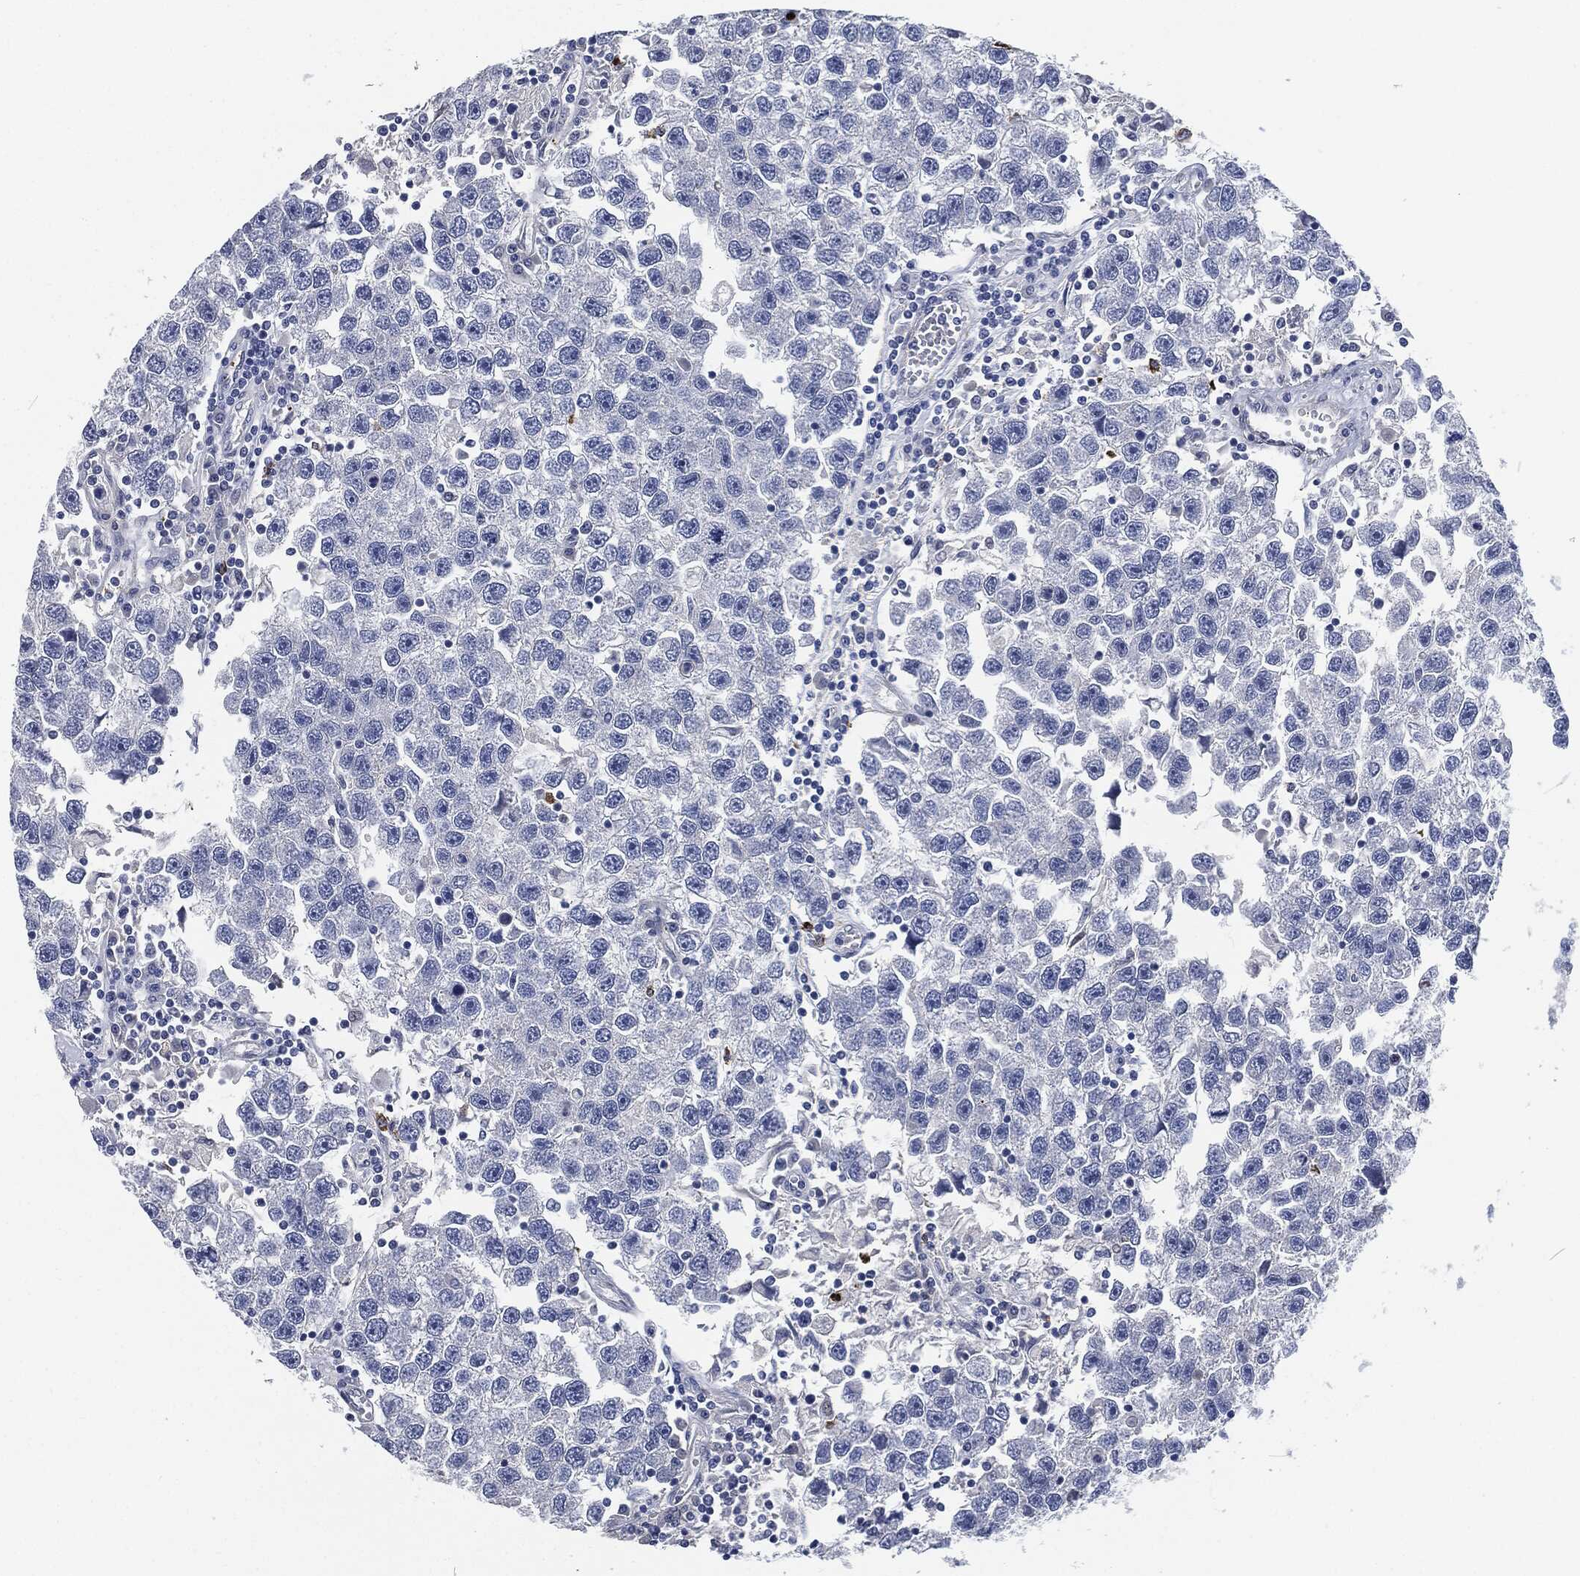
{"staining": {"intensity": "negative", "quantity": "none", "location": "none"}, "tissue": "testis cancer", "cell_type": "Tumor cells", "image_type": "cancer", "snomed": [{"axis": "morphology", "description": "Seminoma, NOS"}, {"axis": "topography", "description": "Testis"}], "caption": "An immunohistochemistry (IHC) photomicrograph of testis cancer is shown. There is no staining in tumor cells of testis cancer. (DAB immunohistochemistry (IHC), high magnification).", "gene": "MPO", "patient": {"sex": "male", "age": 26}}